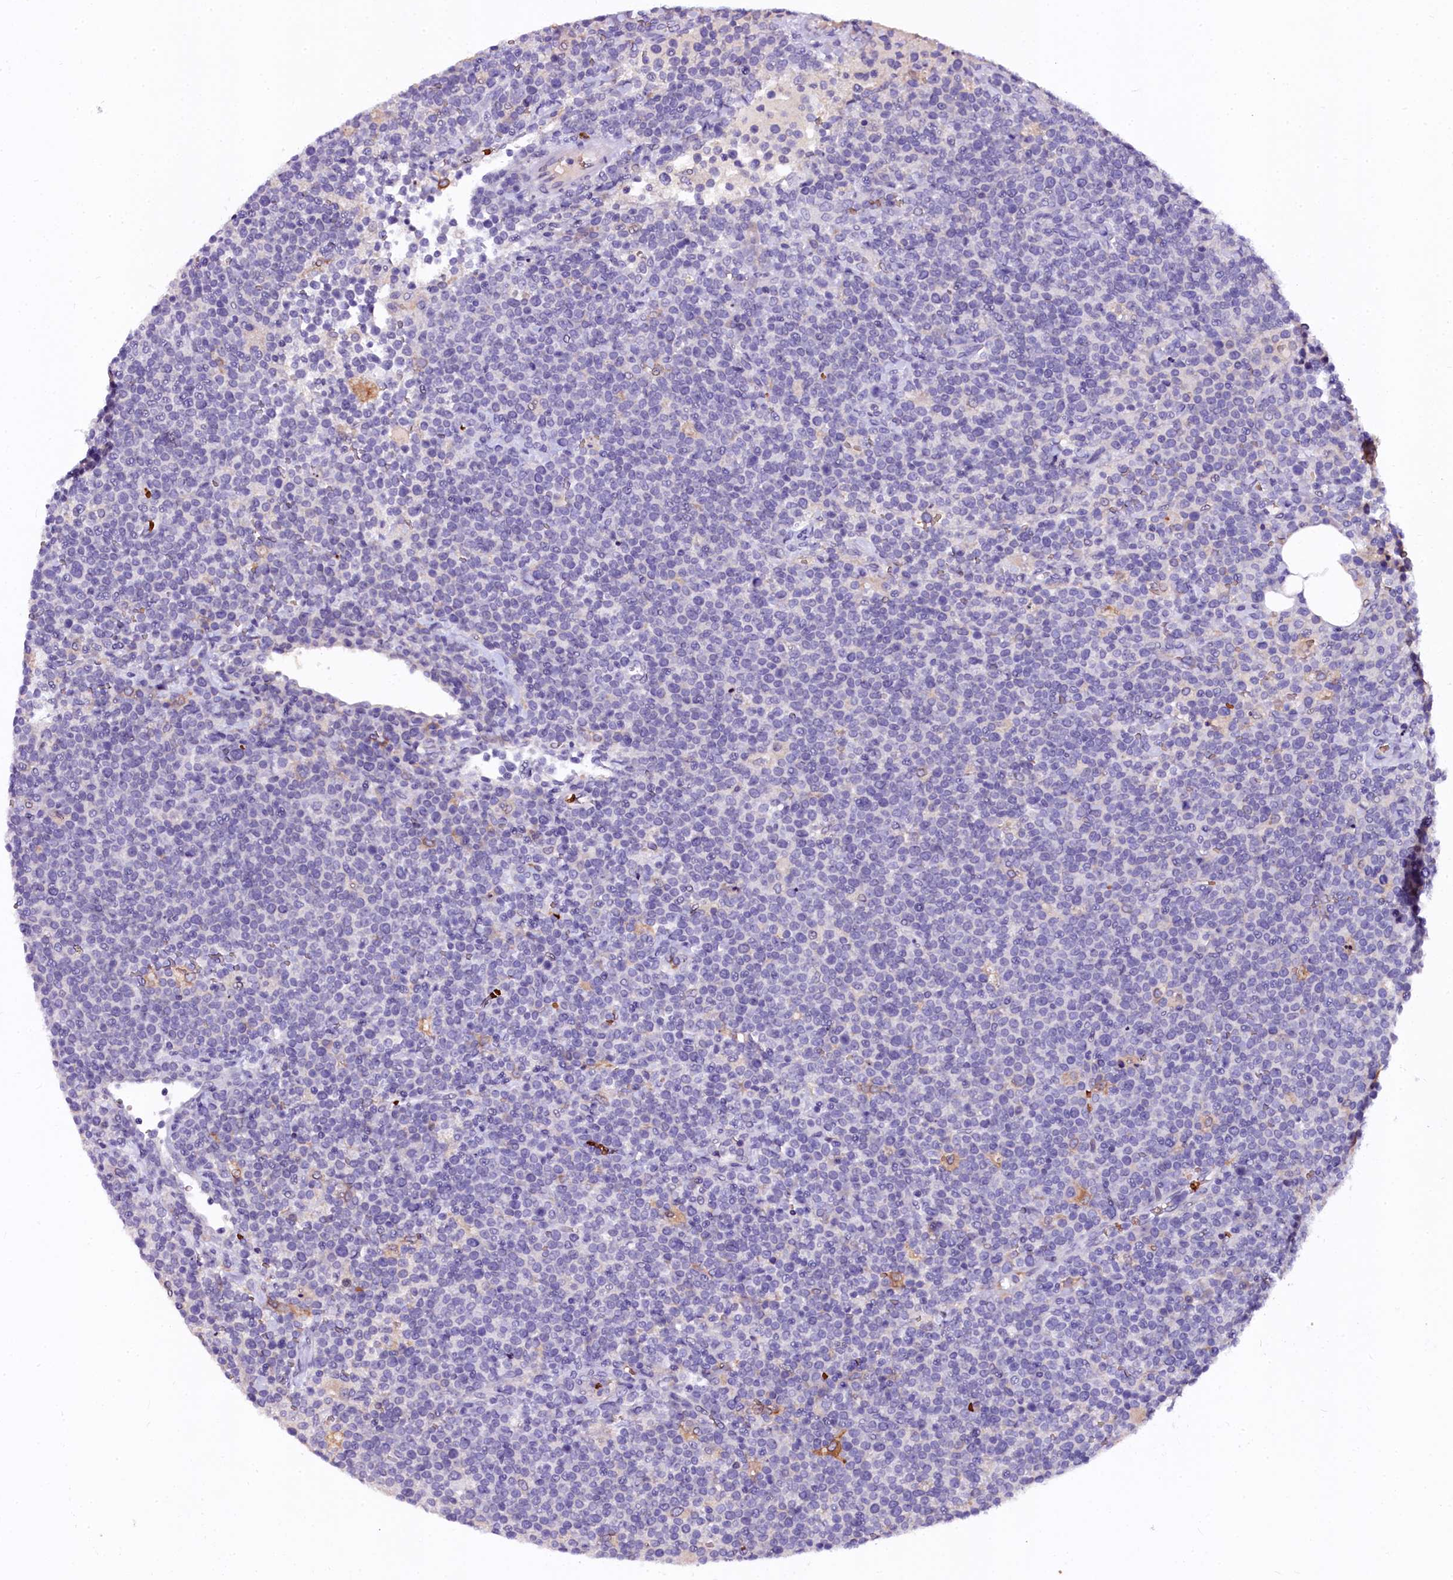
{"staining": {"intensity": "negative", "quantity": "none", "location": "none"}, "tissue": "lymphoma", "cell_type": "Tumor cells", "image_type": "cancer", "snomed": [{"axis": "morphology", "description": "Malignant lymphoma, non-Hodgkin's type, High grade"}, {"axis": "topography", "description": "Lymph node"}], "caption": "A photomicrograph of human high-grade malignant lymphoma, non-Hodgkin's type is negative for staining in tumor cells.", "gene": "CTDSPL2", "patient": {"sex": "male", "age": 61}}